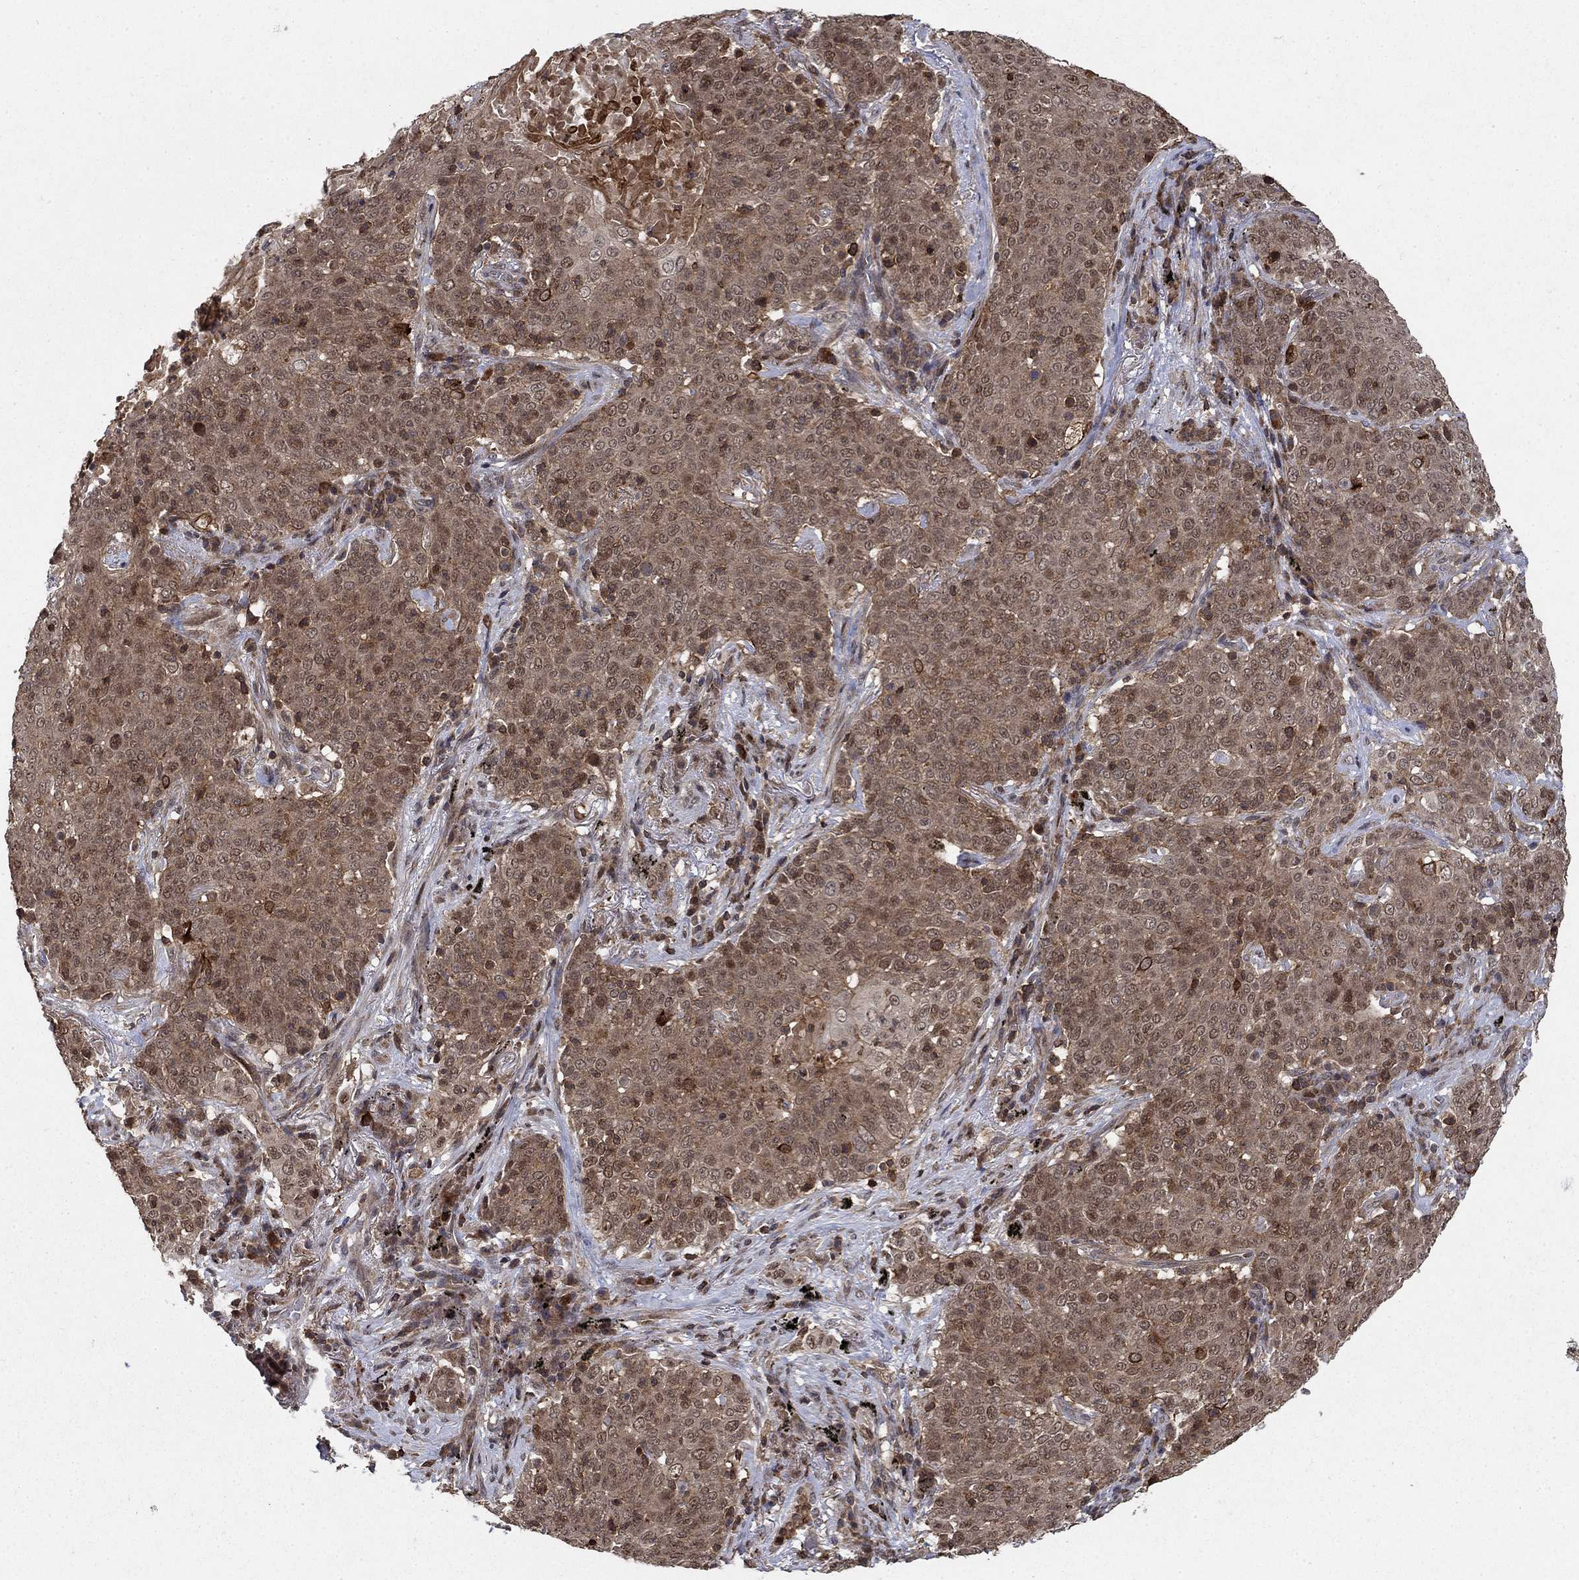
{"staining": {"intensity": "strong", "quantity": "<25%", "location": "nuclear"}, "tissue": "lung cancer", "cell_type": "Tumor cells", "image_type": "cancer", "snomed": [{"axis": "morphology", "description": "Squamous cell carcinoma, NOS"}, {"axis": "topography", "description": "Lung"}], "caption": "Protein staining shows strong nuclear positivity in about <25% of tumor cells in lung squamous cell carcinoma.", "gene": "CCDC66", "patient": {"sex": "male", "age": 82}}